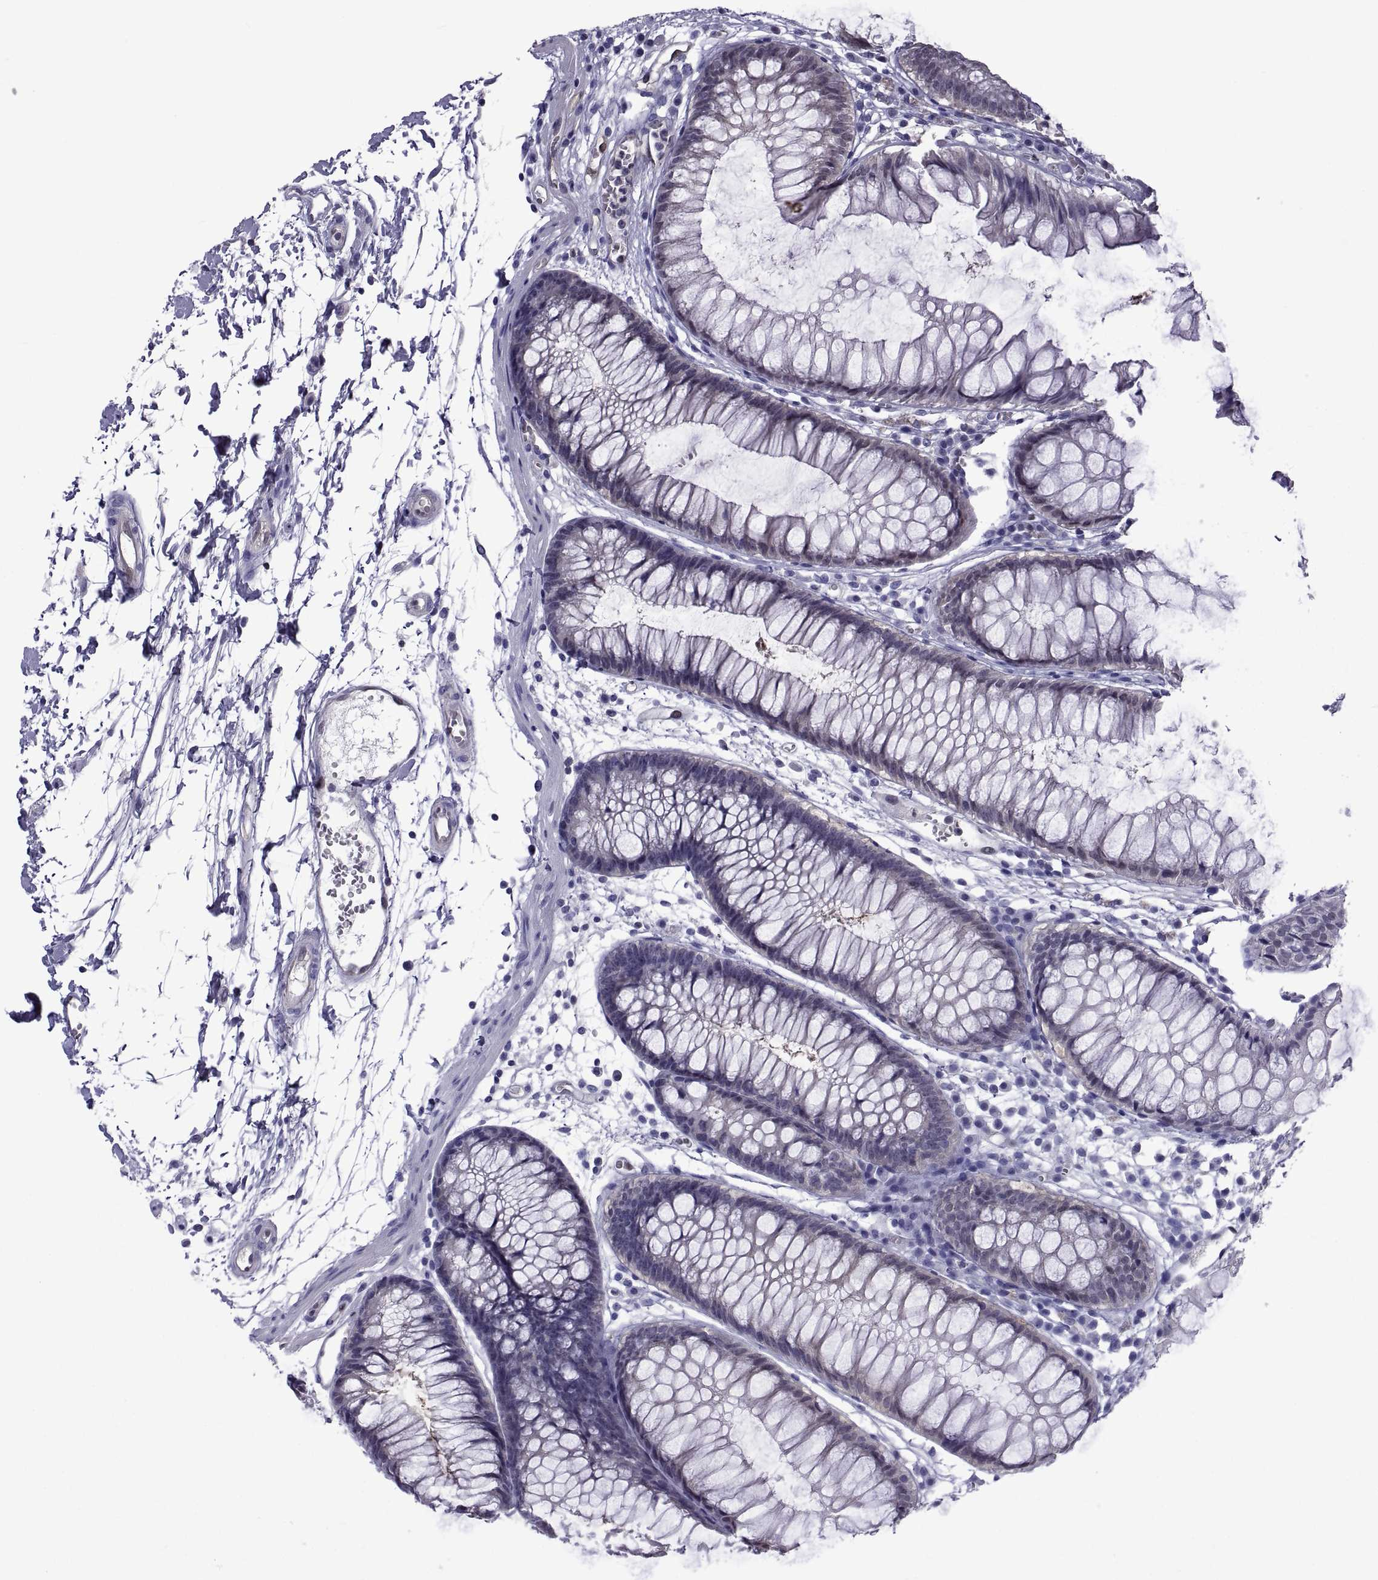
{"staining": {"intensity": "negative", "quantity": "none", "location": "none"}, "tissue": "colon", "cell_type": "Endothelial cells", "image_type": "normal", "snomed": [{"axis": "morphology", "description": "Normal tissue, NOS"}, {"axis": "morphology", "description": "Adenocarcinoma, NOS"}, {"axis": "topography", "description": "Colon"}], "caption": "An image of colon stained for a protein reveals no brown staining in endothelial cells.", "gene": "LCN9", "patient": {"sex": "male", "age": 65}}